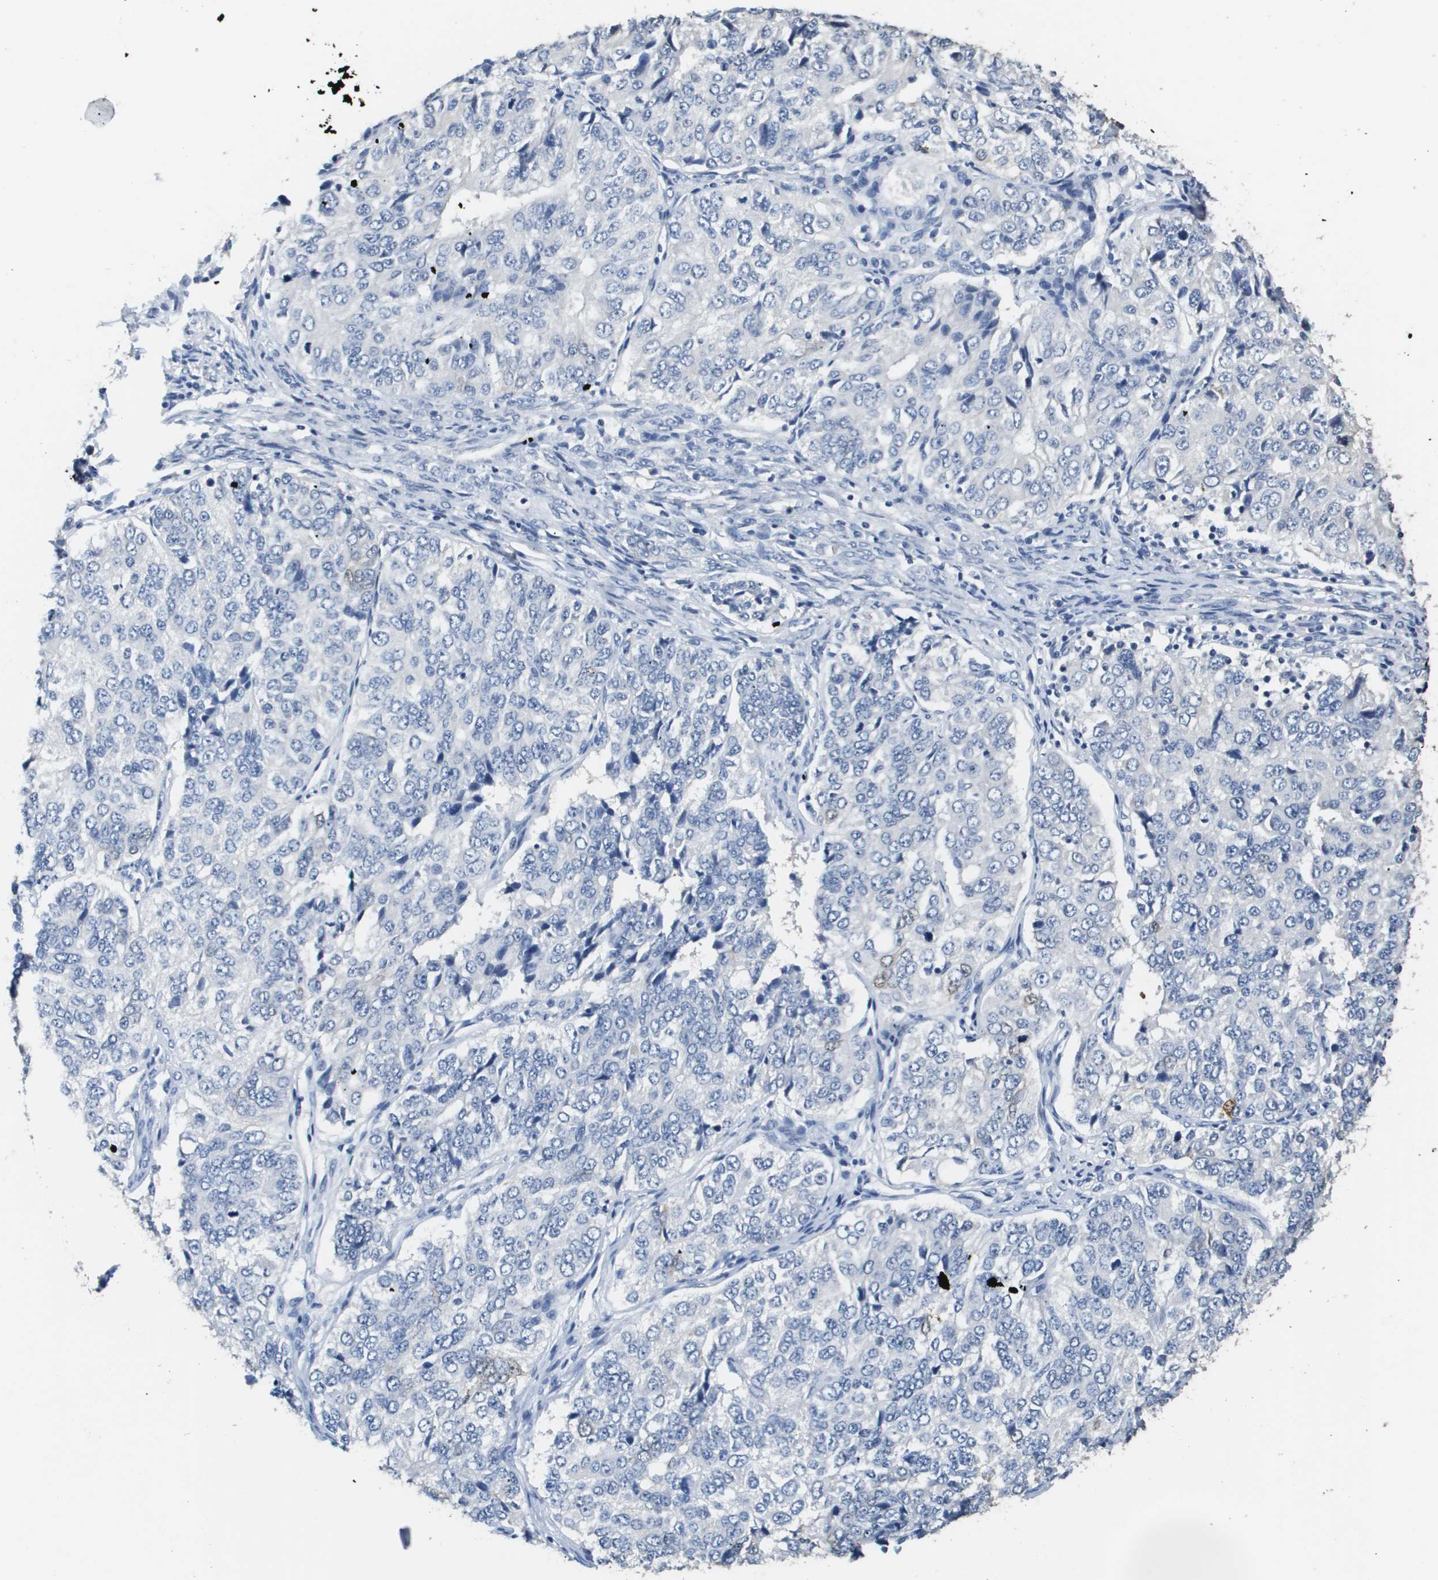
{"staining": {"intensity": "negative", "quantity": "none", "location": "none"}, "tissue": "ovarian cancer", "cell_type": "Tumor cells", "image_type": "cancer", "snomed": [{"axis": "morphology", "description": "Carcinoma, endometroid"}, {"axis": "topography", "description": "Ovary"}], "caption": "The histopathology image reveals no staining of tumor cells in ovarian cancer.", "gene": "MT3", "patient": {"sex": "female", "age": 51}}